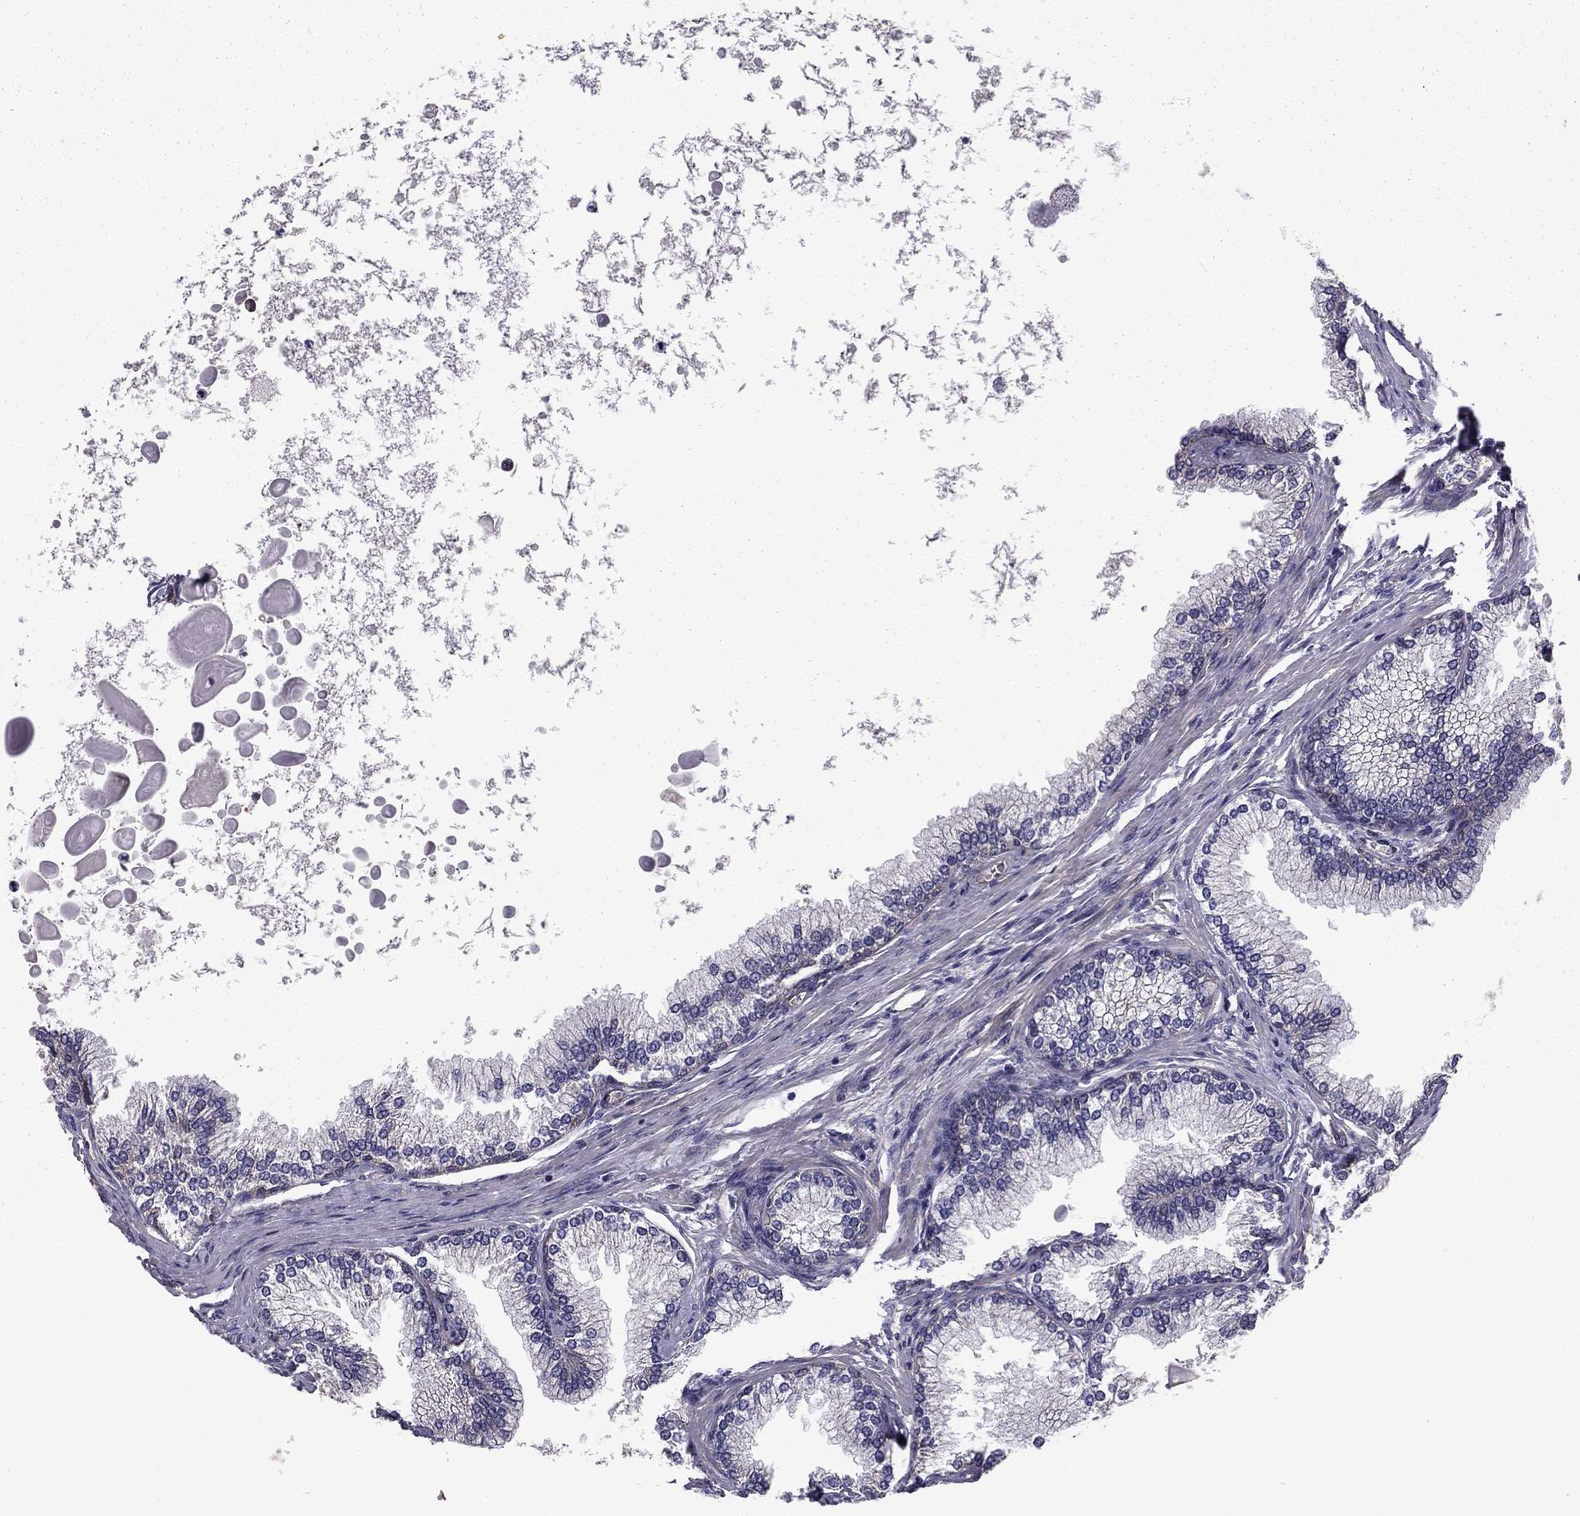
{"staining": {"intensity": "strong", "quantity": "<25%", "location": "cytoplasmic/membranous"}, "tissue": "prostate", "cell_type": "Glandular cells", "image_type": "normal", "snomed": [{"axis": "morphology", "description": "Normal tissue, NOS"}, {"axis": "topography", "description": "Prostate"}], "caption": "Strong cytoplasmic/membranous protein expression is appreciated in approximately <25% of glandular cells in prostate. The staining was performed using DAB, with brown indicating positive protein expression. Nuclei are stained blue with hematoxylin.", "gene": "SHMT1", "patient": {"sex": "male", "age": 72}}